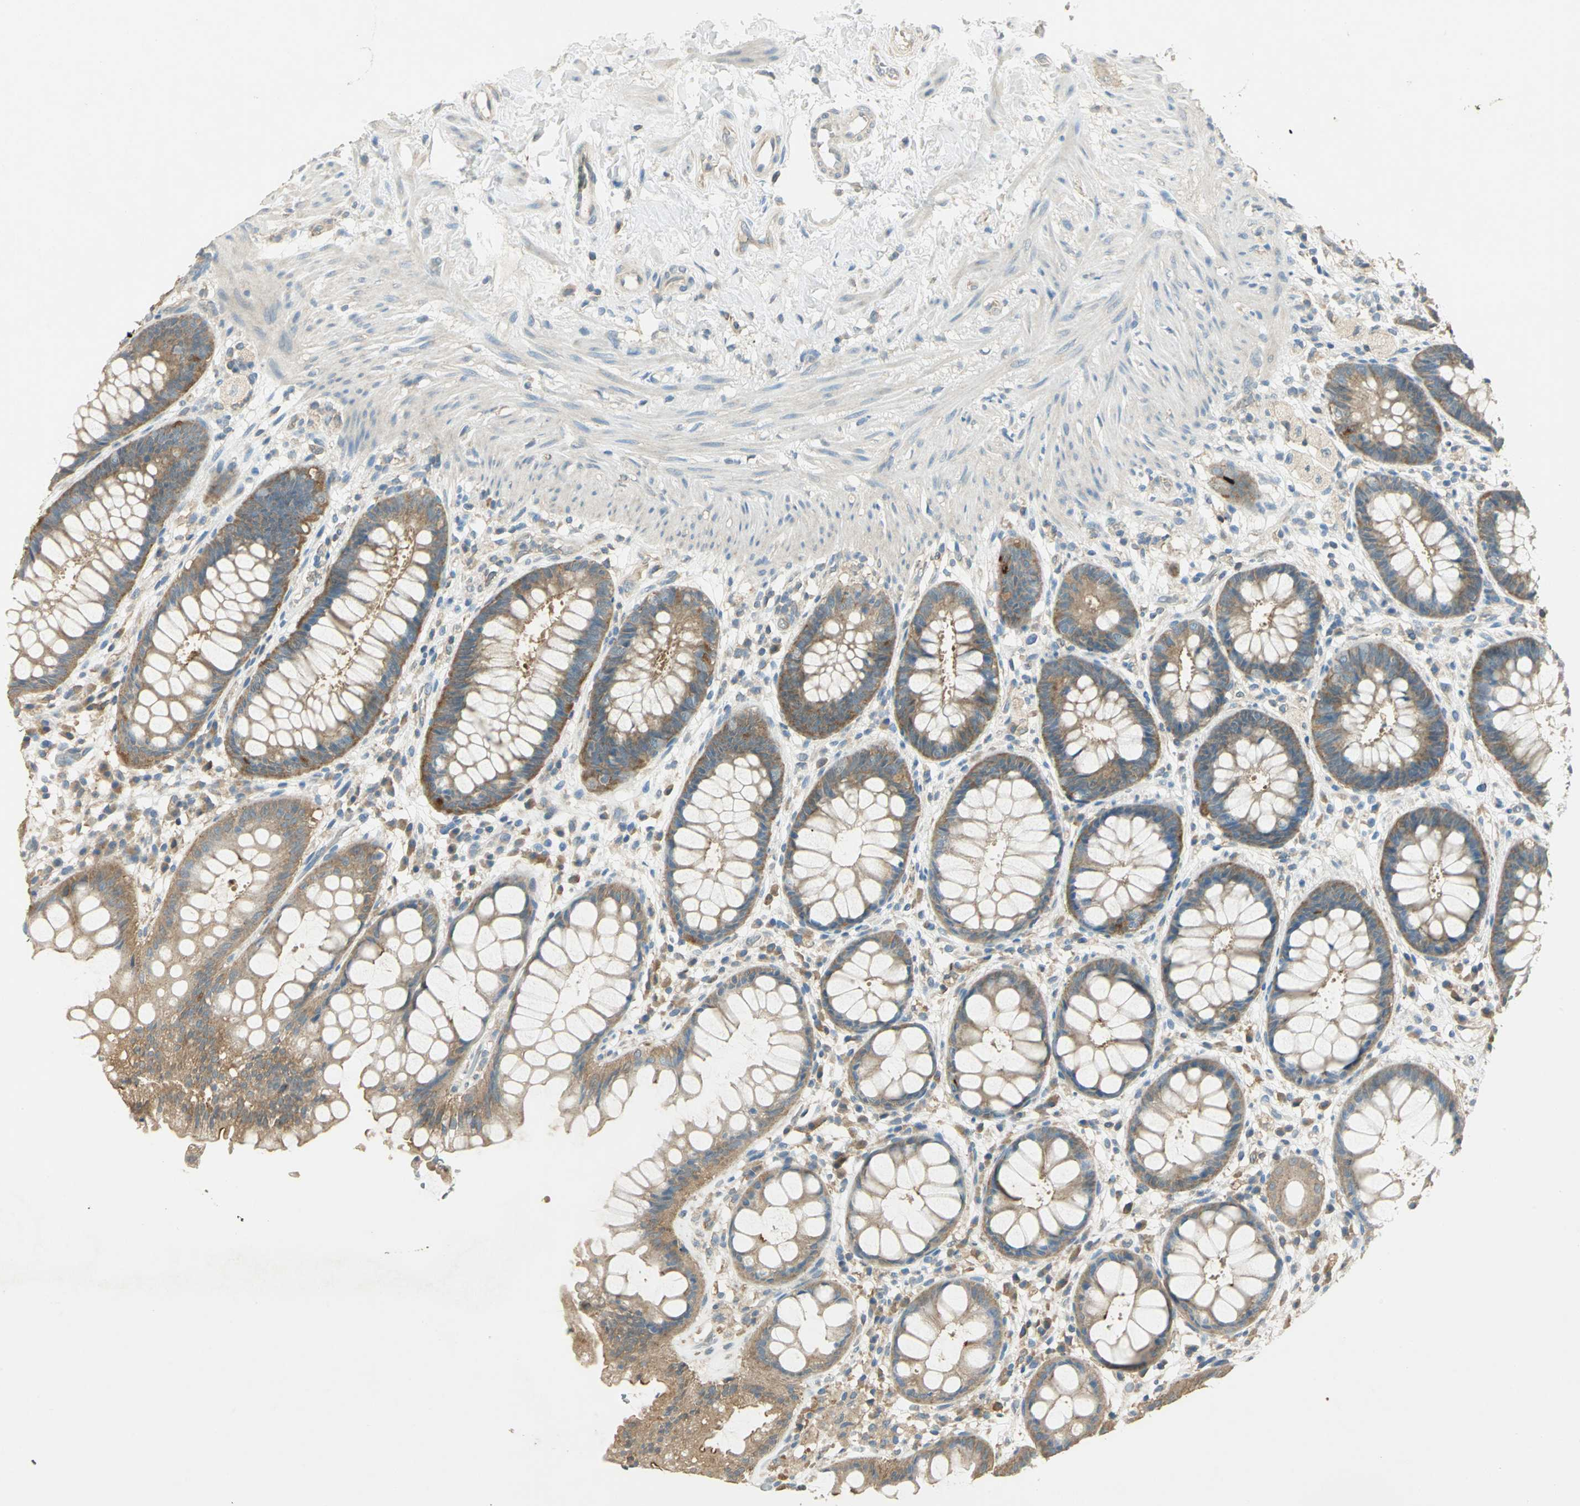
{"staining": {"intensity": "strong", "quantity": ">75%", "location": "cytoplasmic/membranous"}, "tissue": "rectum", "cell_type": "Glandular cells", "image_type": "normal", "snomed": [{"axis": "morphology", "description": "Normal tissue, NOS"}, {"axis": "topography", "description": "Rectum"}], "caption": "This photomicrograph reveals normal rectum stained with immunohistochemistry to label a protein in brown. The cytoplasmic/membranous of glandular cells show strong positivity for the protein. Nuclei are counter-stained blue.", "gene": "SHC2", "patient": {"sex": "female", "age": 46}}